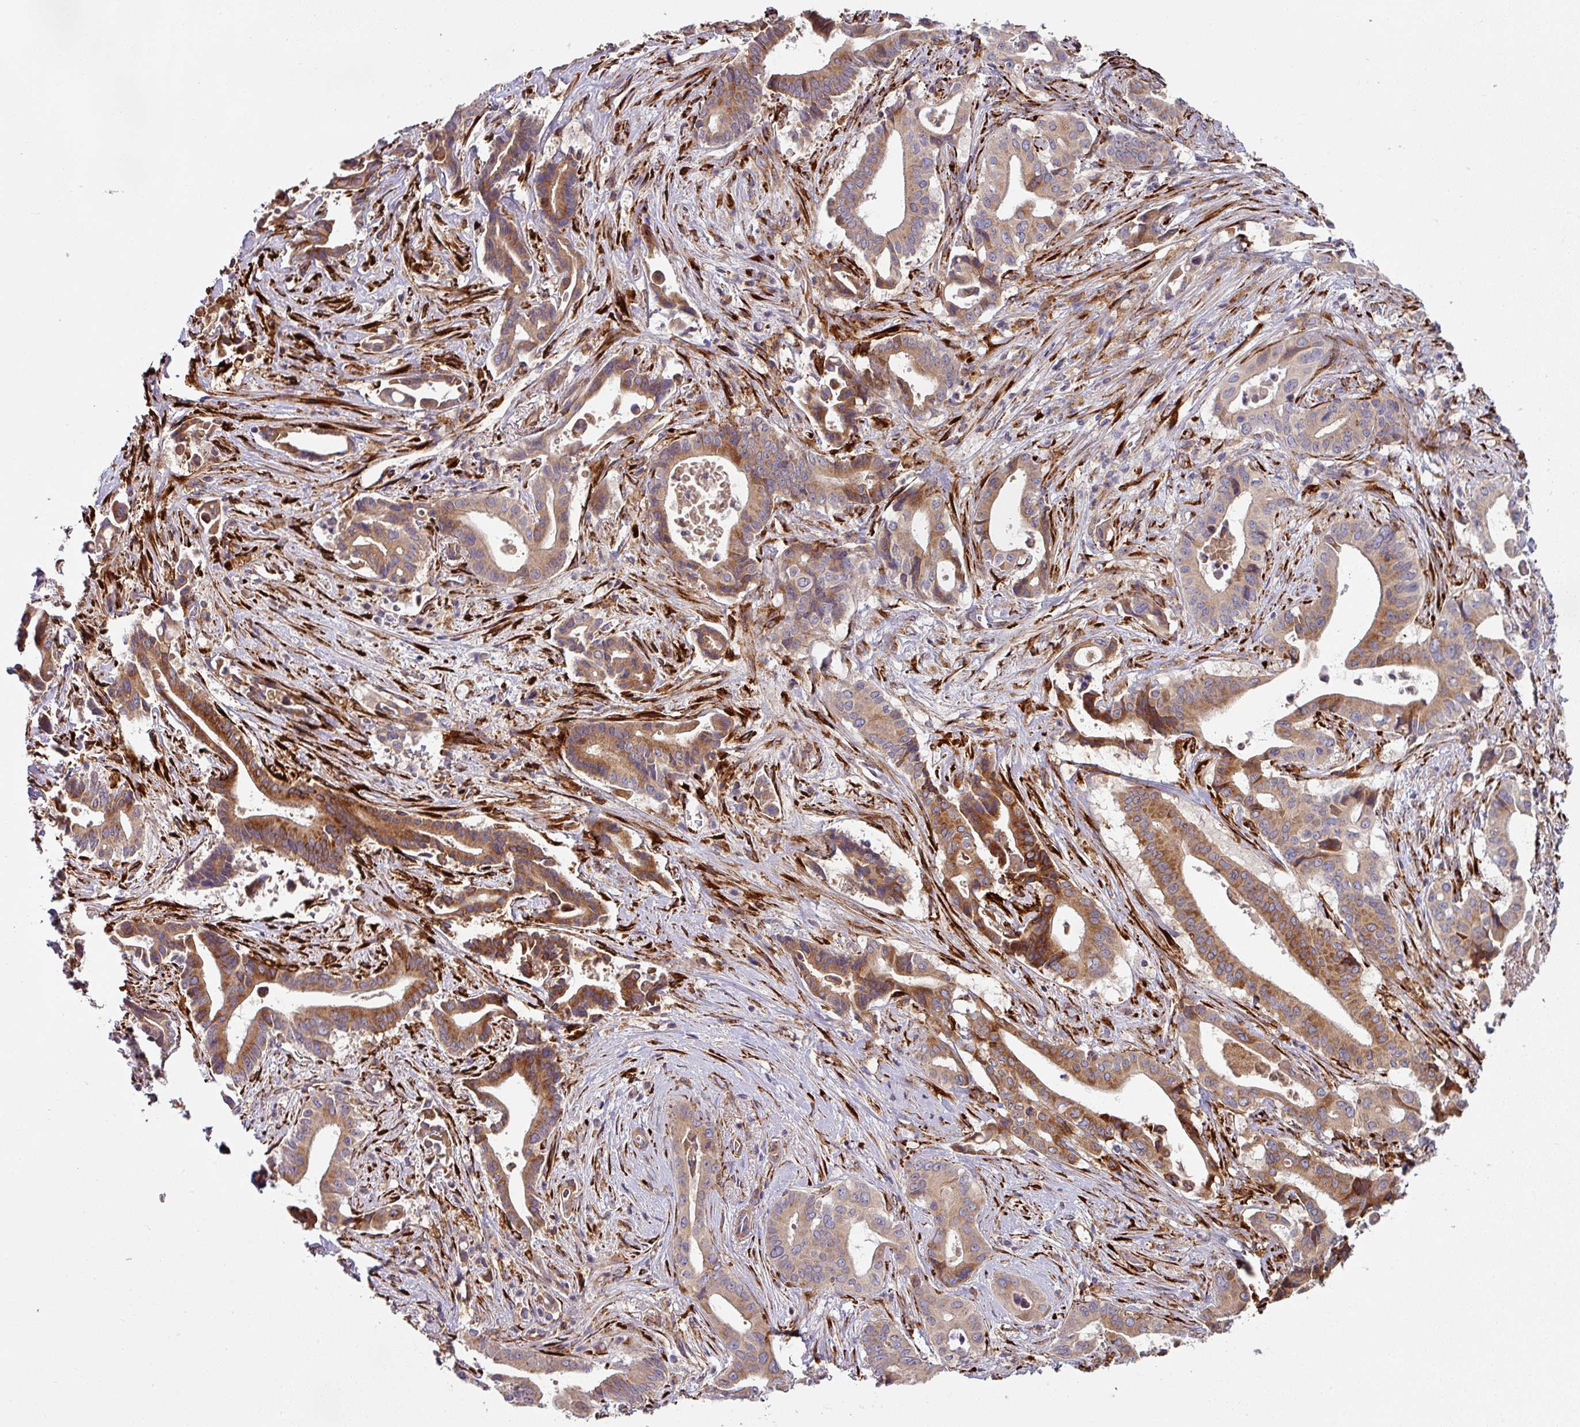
{"staining": {"intensity": "moderate", "quantity": "25%-75%", "location": "cytoplasmic/membranous"}, "tissue": "pancreatic cancer", "cell_type": "Tumor cells", "image_type": "cancer", "snomed": [{"axis": "morphology", "description": "Adenocarcinoma, NOS"}, {"axis": "topography", "description": "Pancreas"}], "caption": "About 25%-75% of tumor cells in adenocarcinoma (pancreatic) reveal moderate cytoplasmic/membranous protein staining as visualized by brown immunohistochemical staining.", "gene": "ZNF268", "patient": {"sex": "female", "age": 77}}